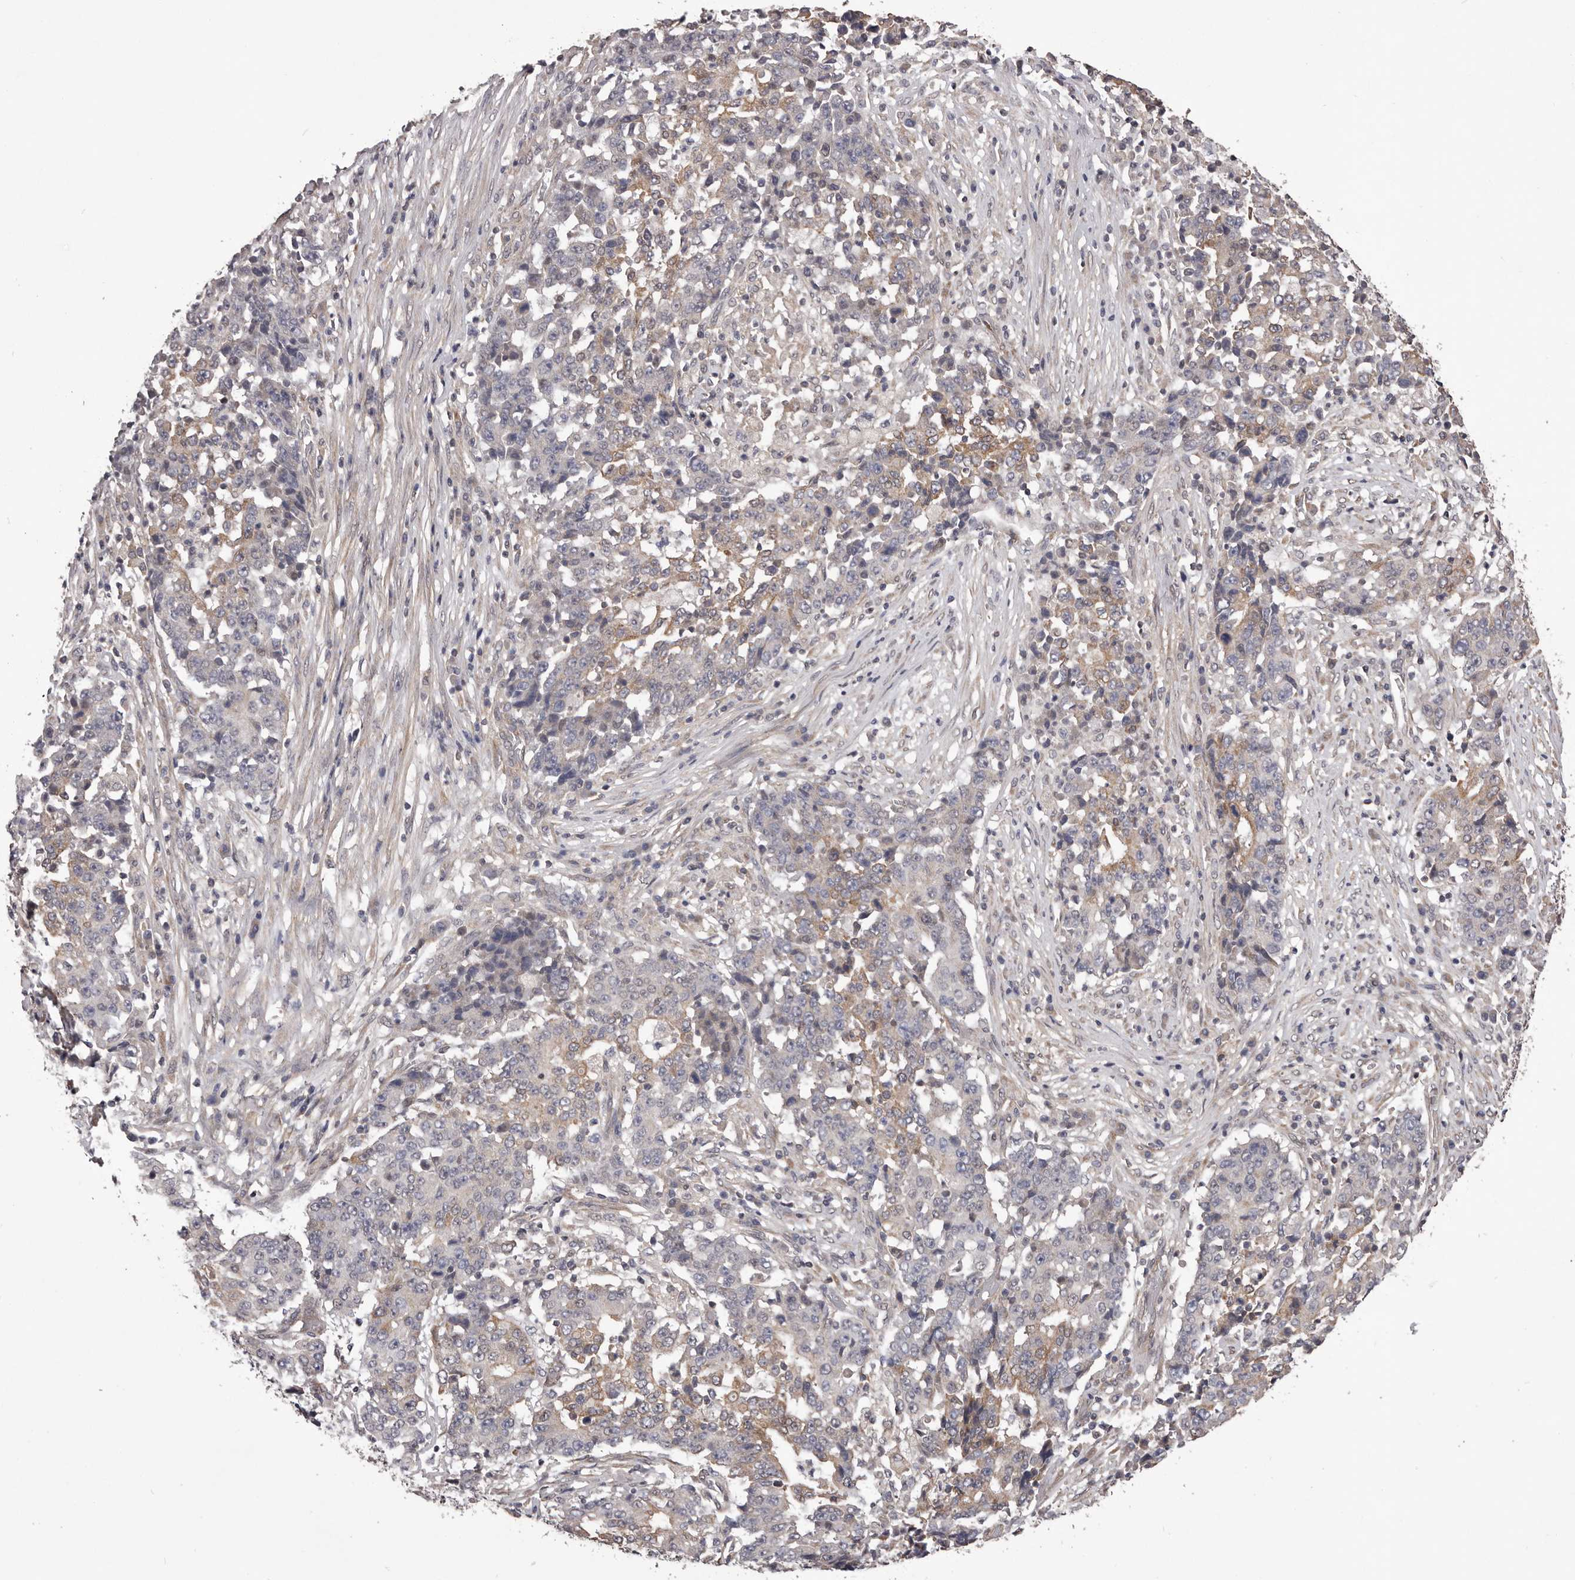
{"staining": {"intensity": "weak", "quantity": "<25%", "location": "cytoplasmic/membranous"}, "tissue": "stomach cancer", "cell_type": "Tumor cells", "image_type": "cancer", "snomed": [{"axis": "morphology", "description": "Adenocarcinoma, NOS"}, {"axis": "topography", "description": "Stomach"}], "caption": "A photomicrograph of stomach cancer (adenocarcinoma) stained for a protein displays no brown staining in tumor cells. The staining was performed using DAB to visualize the protein expression in brown, while the nuclei were stained in blue with hematoxylin (Magnification: 20x).", "gene": "CELF3", "patient": {"sex": "male", "age": 59}}